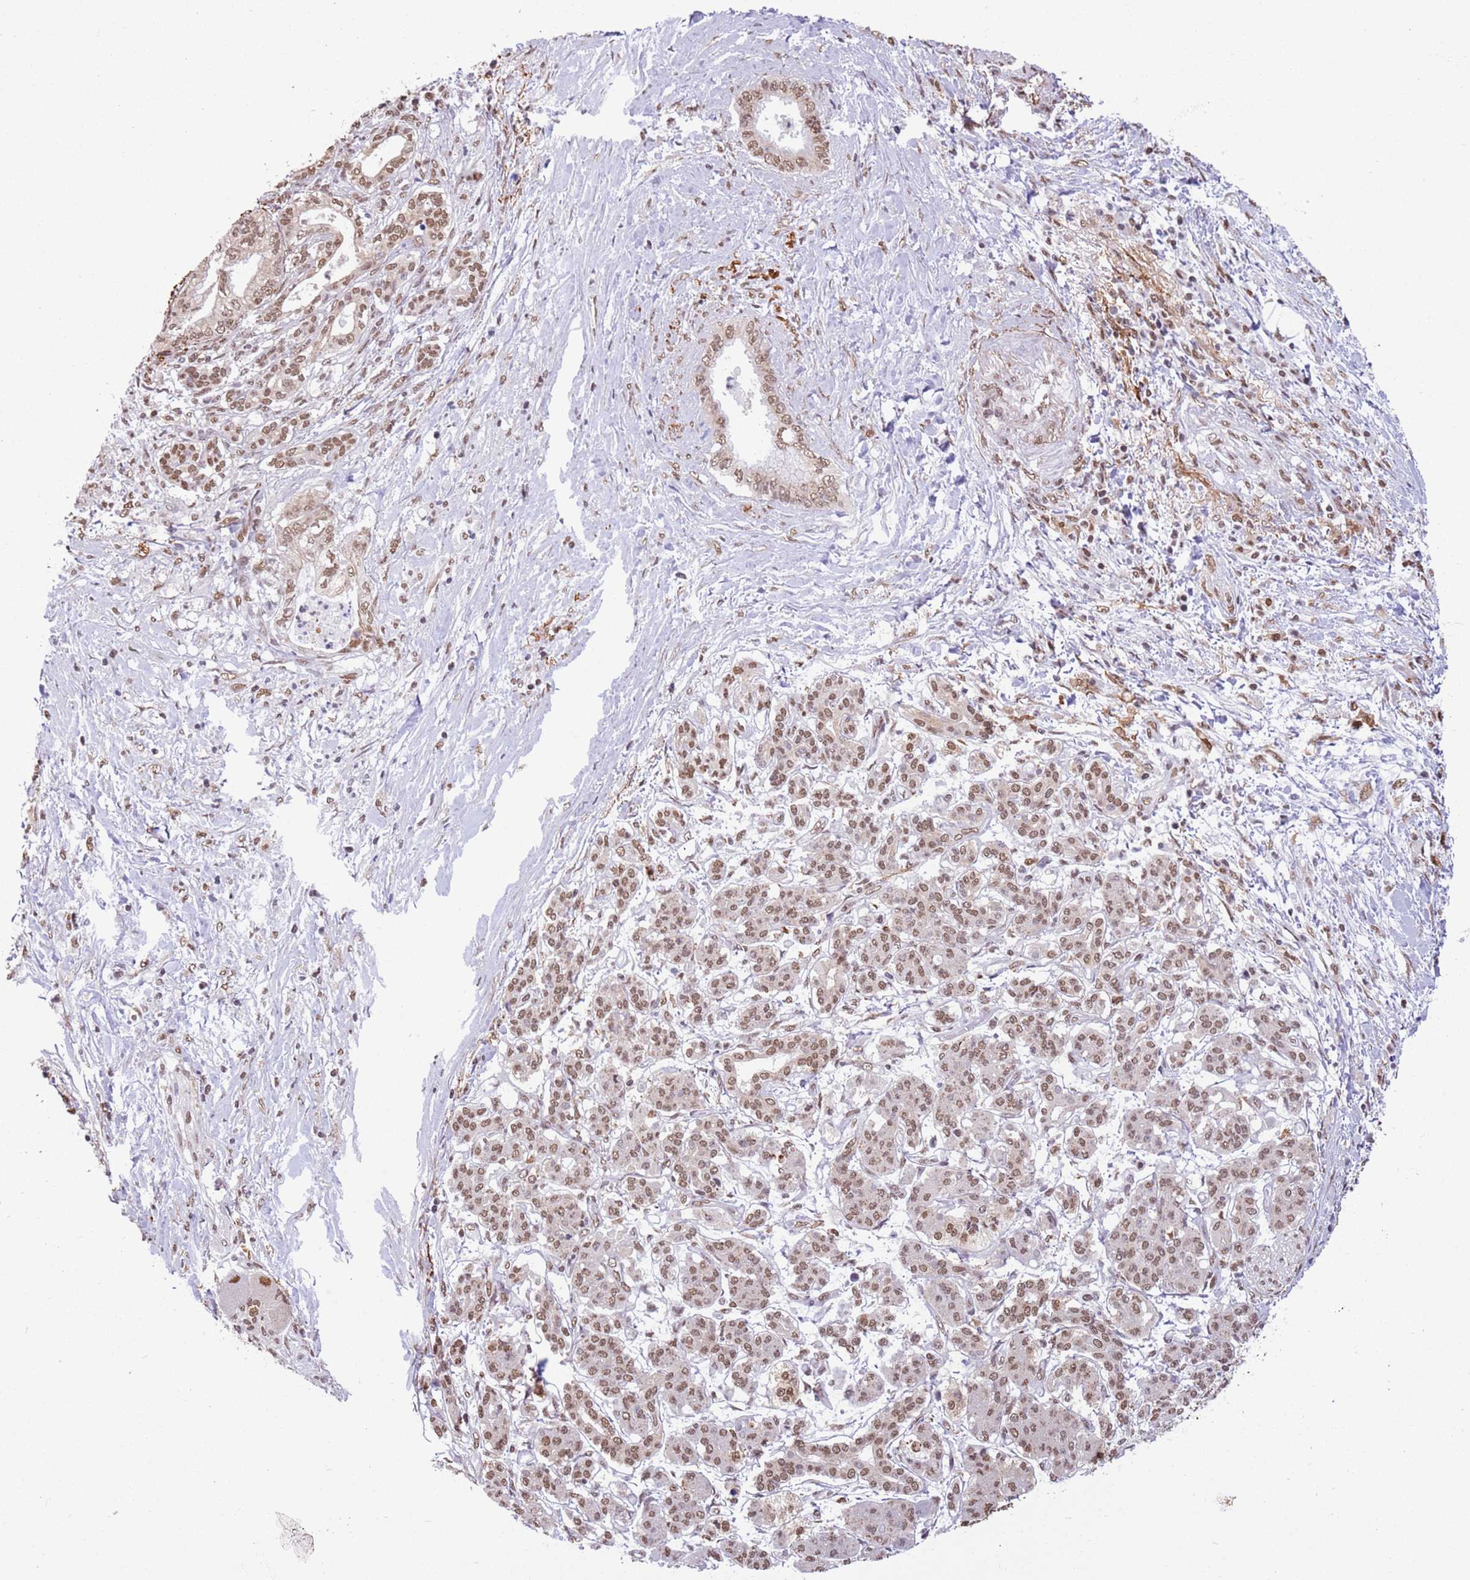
{"staining": {"intensity": "moderate", "quantity": ">75%", "location": "nuclear"}, "tissue": "pancreatic cancer", "cell_type": "Tumor cells", "image_type": "cancer", "snomed": [{"axis": "morphology", "description": "Adenocarcinoma, NOS"}, {"axis": "topography", "description": "Pancreas"}], "caption": "Human pancreatic adenocarcinoma stained with a protein marker exhibits moderate staining in tumor cells.", "gene": "TRIM32", "patient": {"sex": "male", "age": 58}}